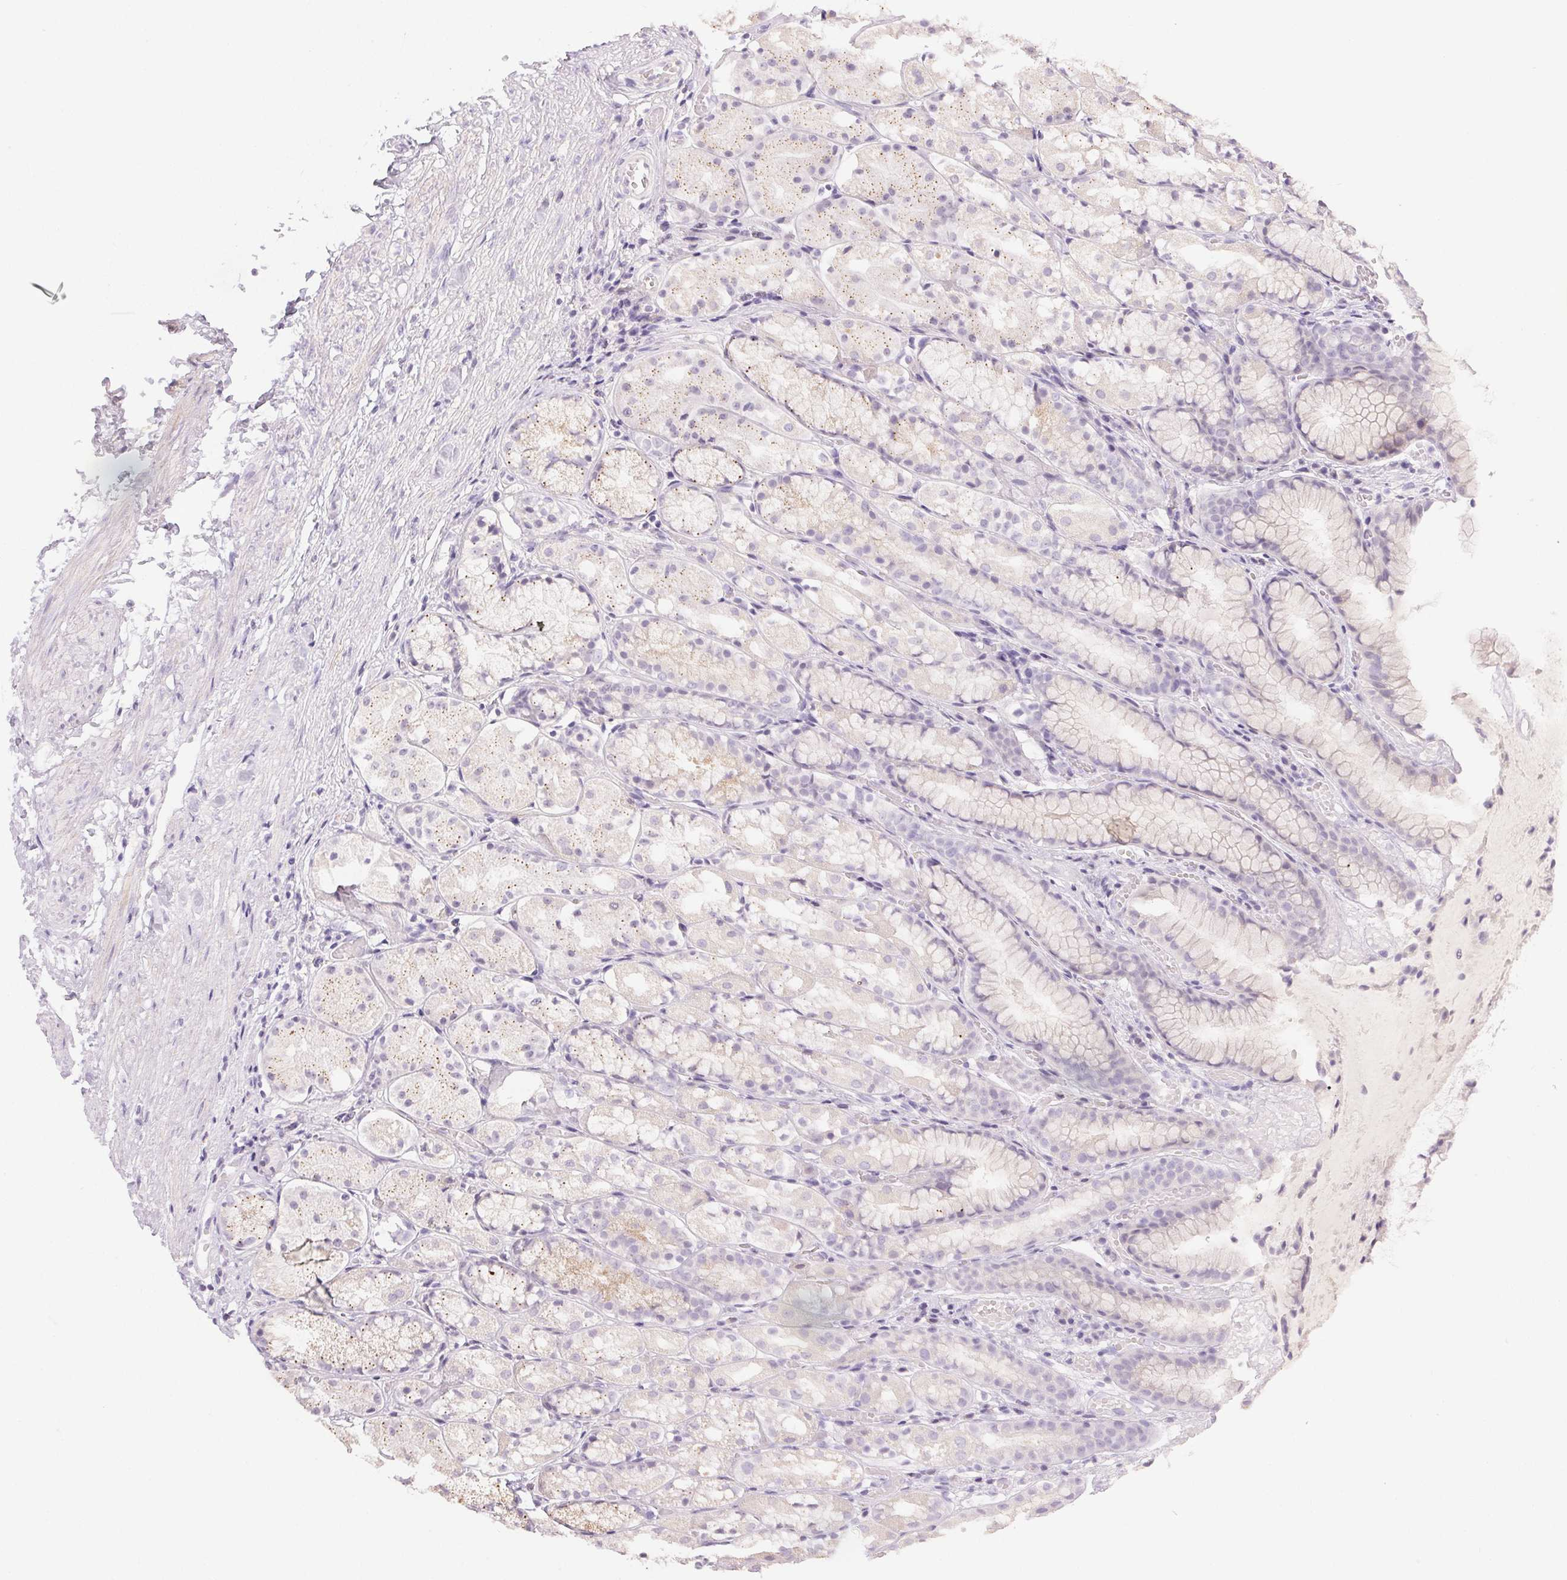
{"staining": {"intensity": "weak", "quantity": "<25%", "location": "cytoplasmic/membranous"}, "tissue": "stomach", "cell_type": "Glandular cells", "image_type": "normal", "snomed": [{"axis": "morphology", "description": "Normal tissue, NOS"}, {"axis": "topography", "description": "Stomach"}], "caption": "High power microscopy image of an immunohistochemistry histopathology image of unremarkable stomach, revealing no significant expression in glandular cells.", "gene": "MIOX", "patient": {"sex": "male", "age": 70}}